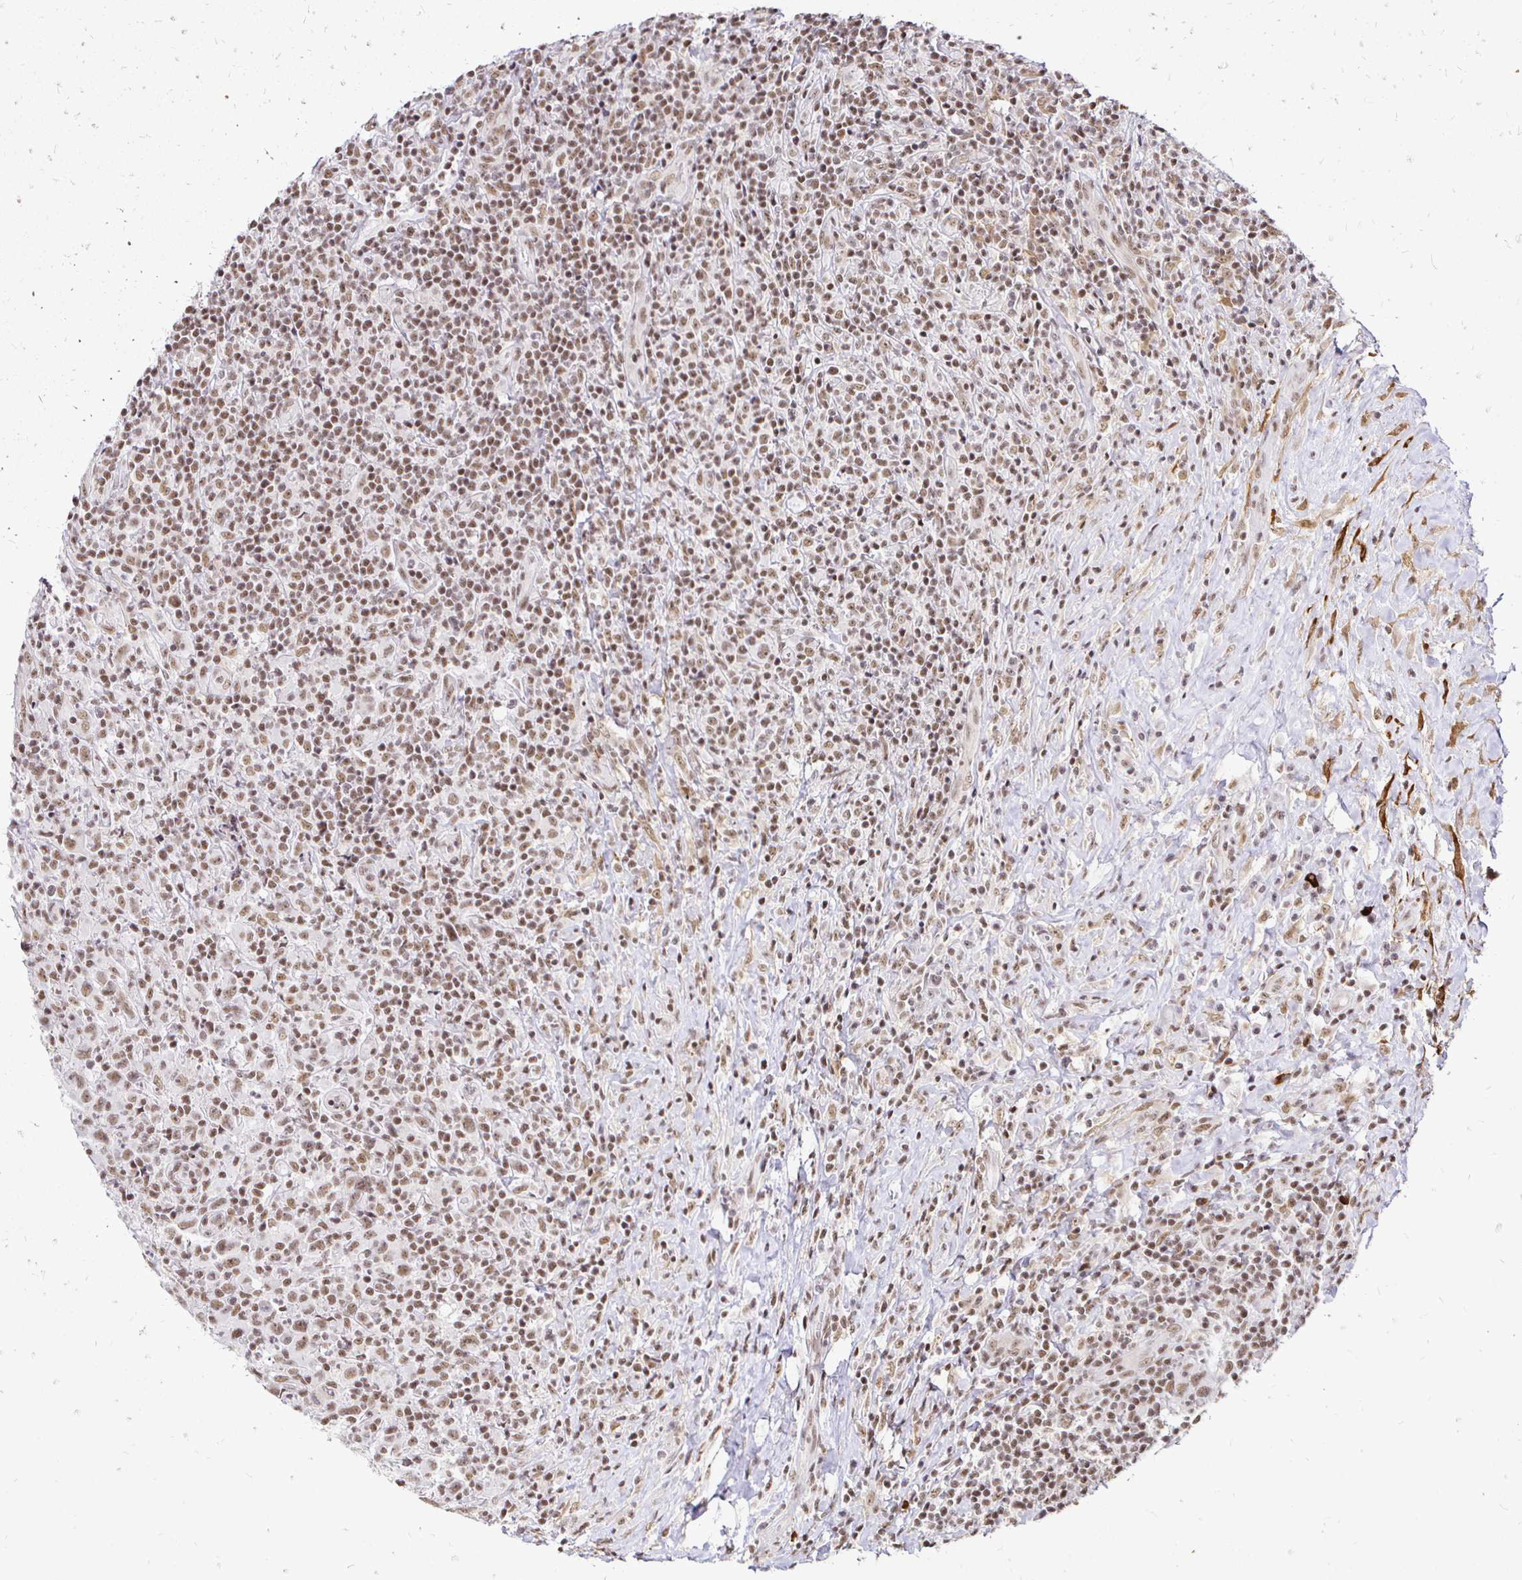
{"staining": {"intensity": "moderate", "quantity": ">75%", "location": "nuclear"}, "tissue": "lymphoma", "cell_type": "Tumor cells", "image_type": "cancer", "snomed": [{"axis": "morphology", "description": "Hodgkin's disease, NOS"}, {"axis": "topography", "description": "Lymph node"}], "caption": "Brown immunohistochemical staining in lymphoma demonstrates moderate nuclear staining in approximately >75% of tumor cells.", "gene": "SIN3A", "patient": {"sex": "female", "age": 18}}